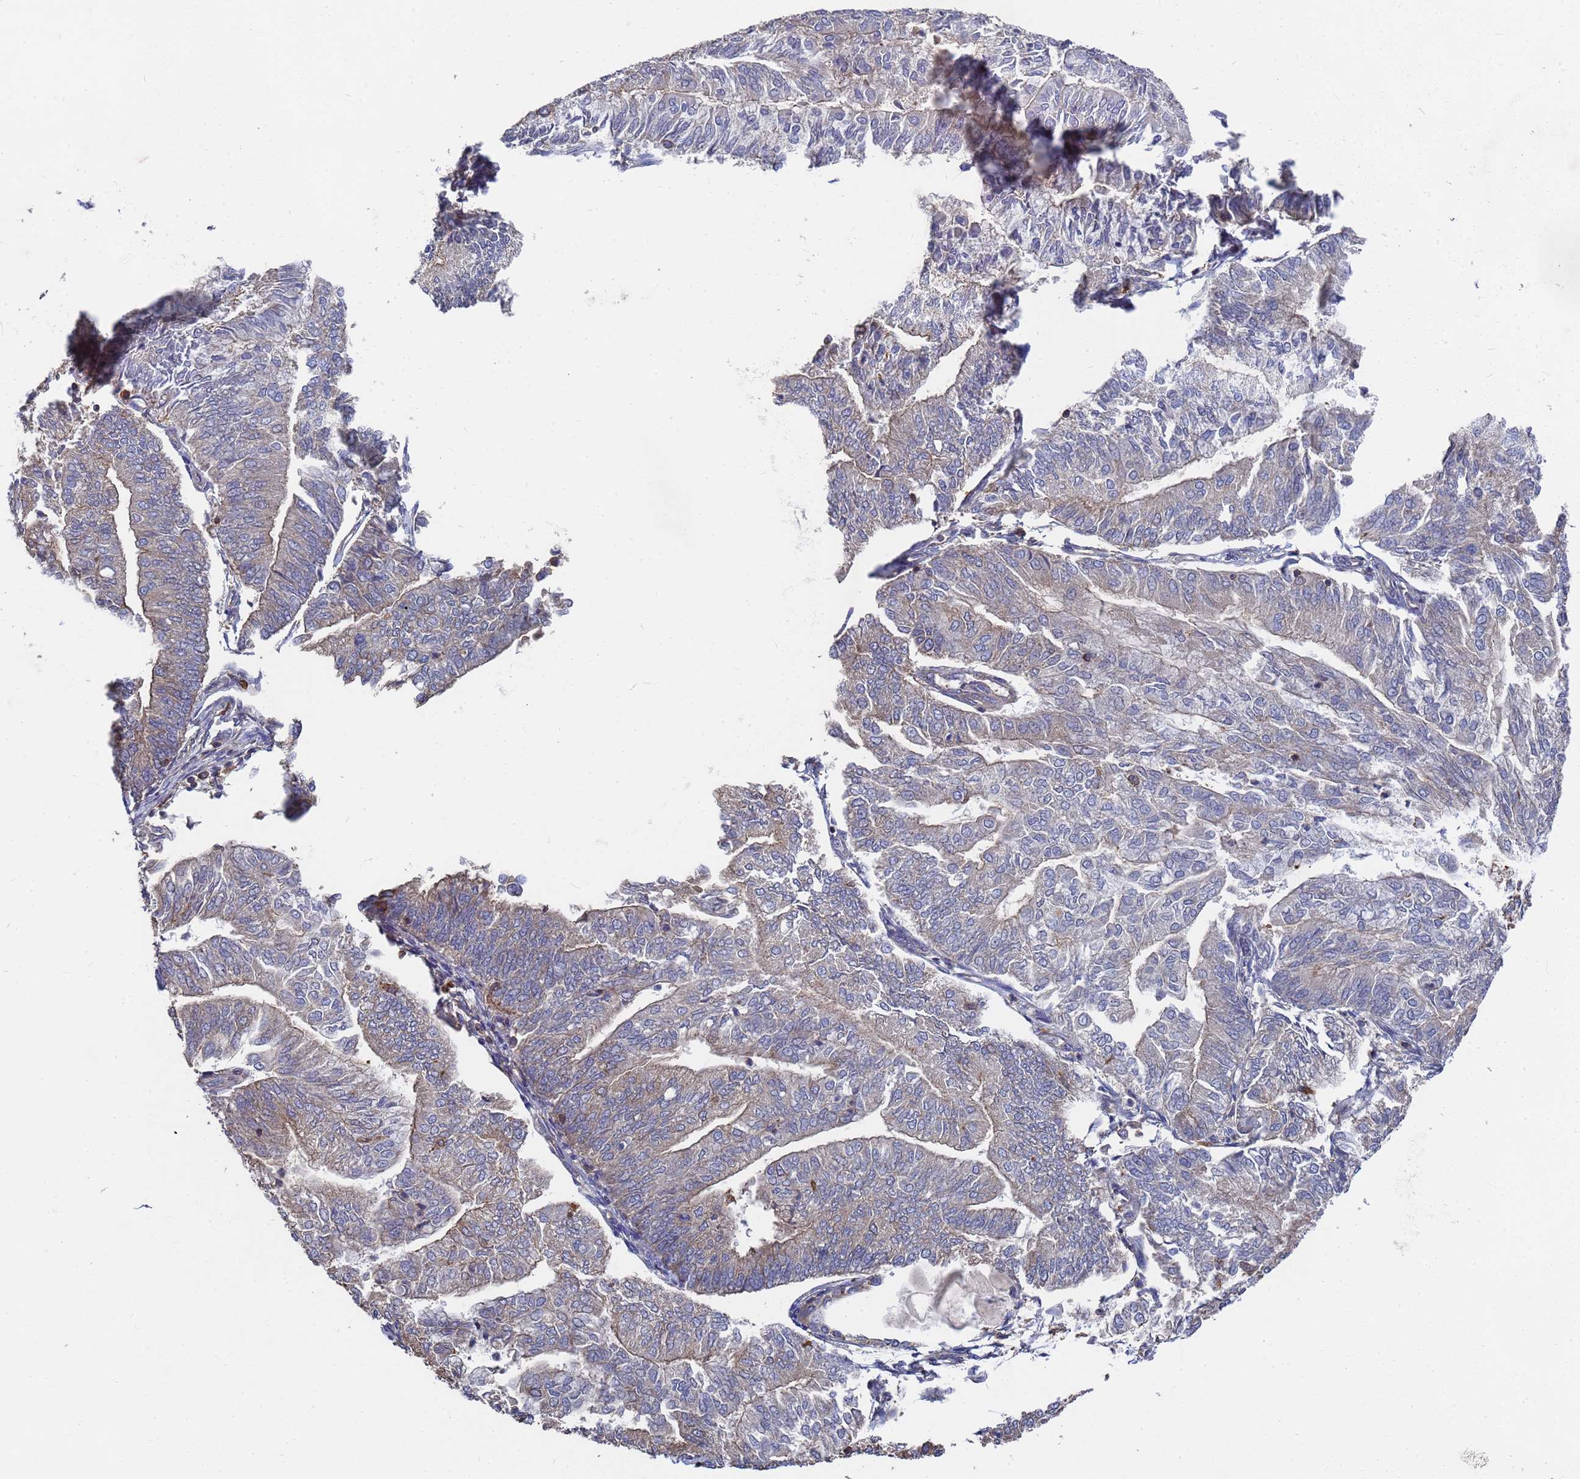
{"staining": {"intensity": "moderate", "quantity": "25%-75%", "location": "cytoplasmic/membranous"}, "tissue": "smooth muscle", "cell_type": "Smooth muscle cells", "image_type": "normal", "snomed": [{"axis": "morphology", "description": "Normal tissue, NOS"}, {"axis": "topography", "description": "Smooth muscle"}, {"axis": "topography", "description": "Uterus"}], "caption": "Smooth muscle stained with a brown dye exhibits moderate cytoplasmic/membranous positive positivity in approximately 25%-75% of smooth muscle cells.", "gene": "PYCR1", "patient": {"sex": "female", "age": 59}}